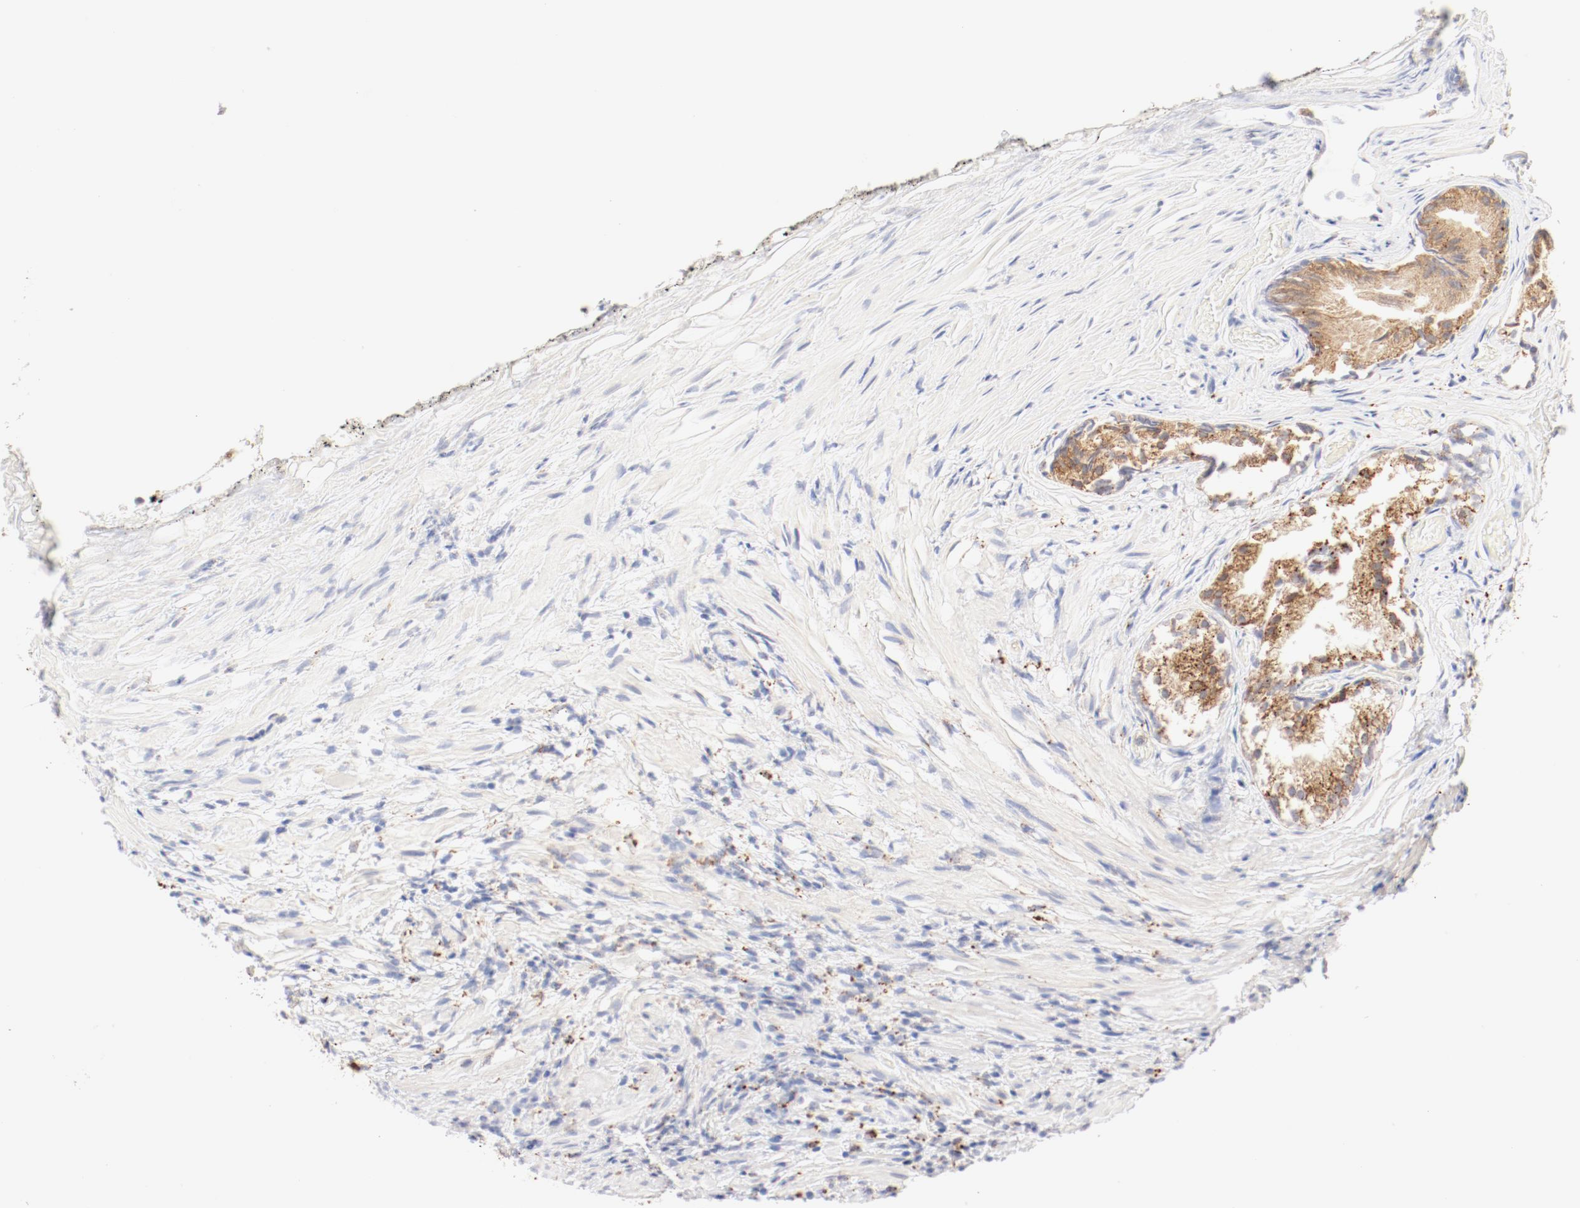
{"staining": {"intensity": "moderate", "quantity": ">75%", "location": "cytoplasmic/membranous"}, "tissue": "prostate", "cell_type": "Glandular cells", "image_type": "normal", "snomed": [{"axis": "morphology", "description": "Normal tissue, NOS"}, {"axis": "topography", "description": "Prostate"}], "caption": "Prostate stained for a protein demonstrates moderate cytoplasmic/membranous positivity in glandular cells. (IHC, brightfield microscopy, high magnification).", "gene": "CTSH", "patient": {"sex": "male", "age": 76}}